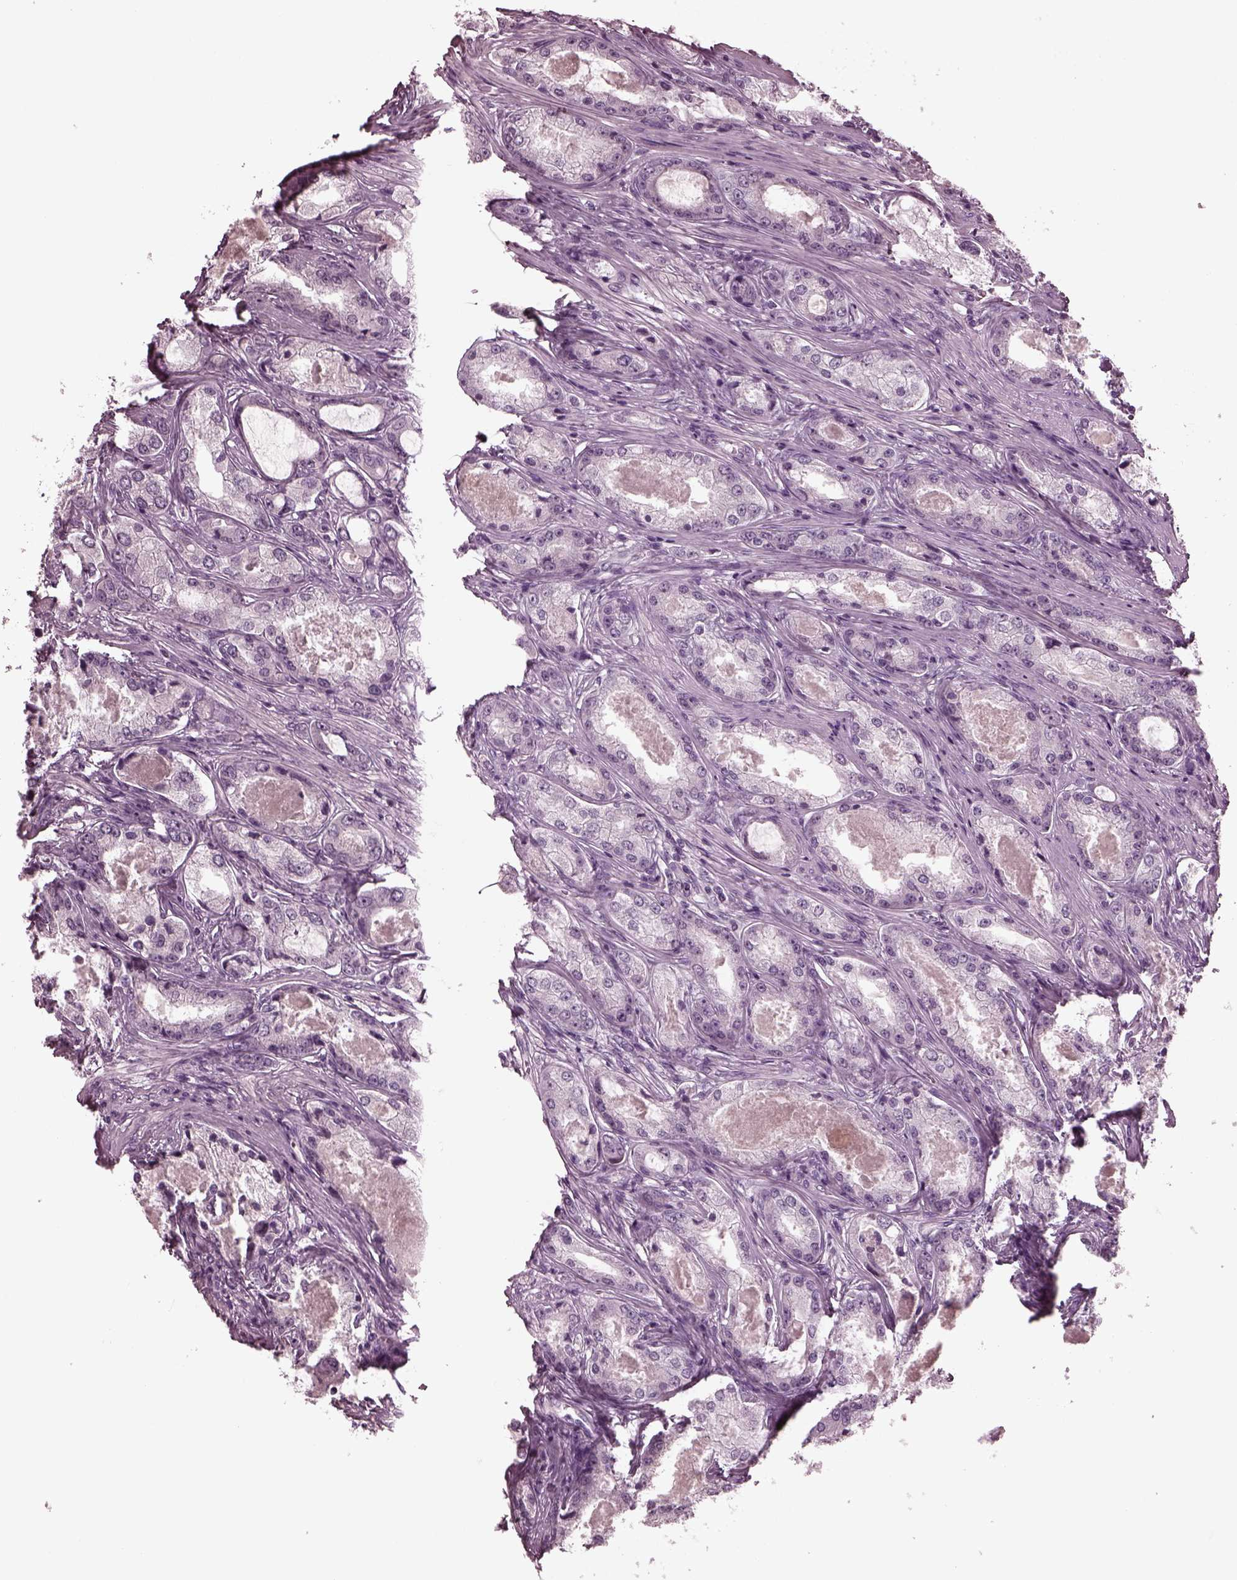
{"staining": {"intensity": "negative", "quantity": "none", "location": "none"}, "tissue": "prostate cancer", "cell_type": "Tumor cells", "image_type": "cancer", "snomed": [{"axis": "morphology", "description": "Adenocarcinoma, Low grade"}, {"axis": "topography", "description": "Prostate"}], "caption": "An IHC micrograph of prostate cancer is shown. There is no staining in tumor cells of prostate cancer.", "gene": "MIB2", "patient": {"sex": "male", "age": 68}}